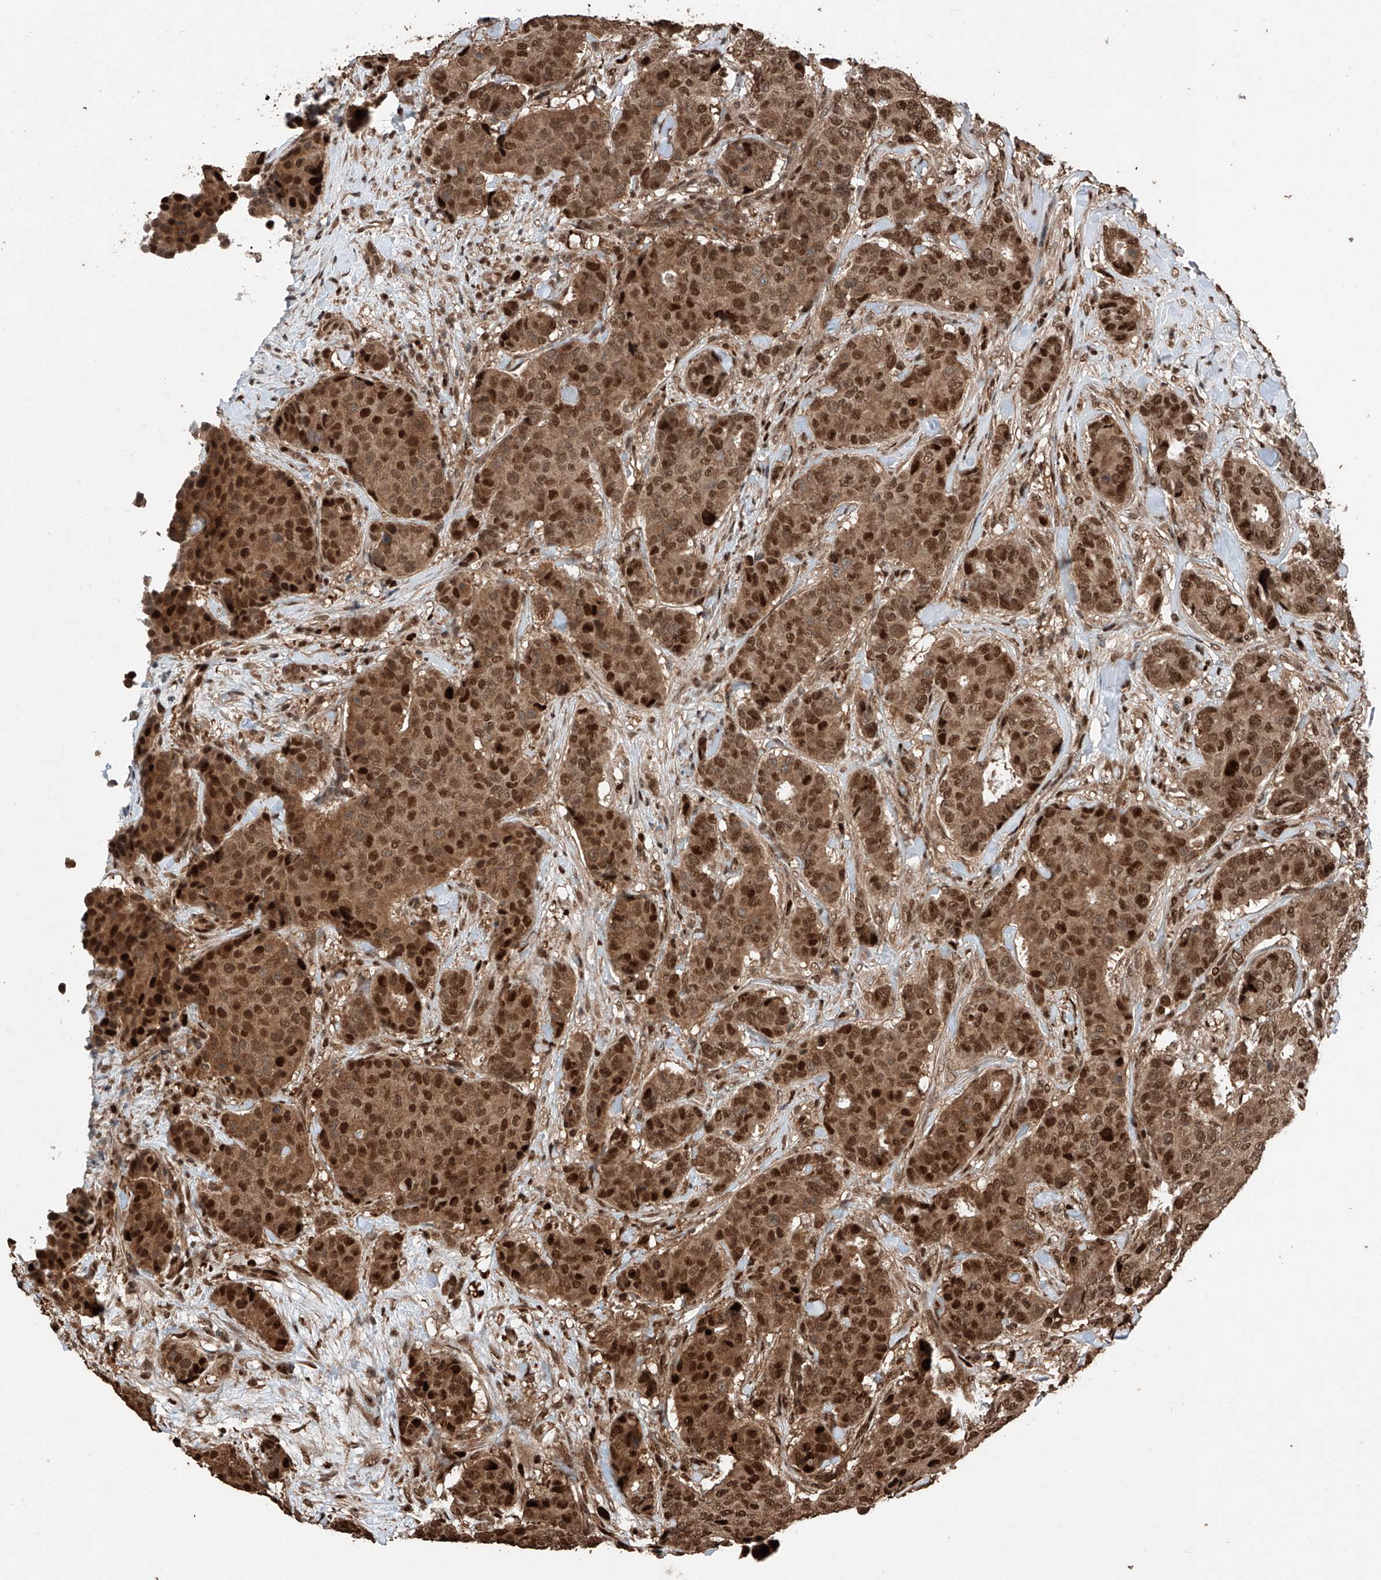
{"staining": {"intensity": "strong", "quantity": ">75%", "location": "cytoplasmic/membranous,nuclear"}, "tissue": "breast cancer", "cell_type": "Tumor cells", "image_type": "cancer", "snomed": [{"axis": "morphology", "description": "Duct carcinoma"}, {"axis": "topography", "description": "Breast"}], "caption": "The image displays a brown stain indicating the presence of a protein in the cytoplasmic/membranous and nuclear of tumor cells in breast cancer (infiltrating ductal carcinoma). The staining was performed using DAB, with brown indicating positive protein expression. Nuclei are stained blue with hematoxylin.", "gene": "RMND1", "patient": {"sex": "female", "age": 75}}